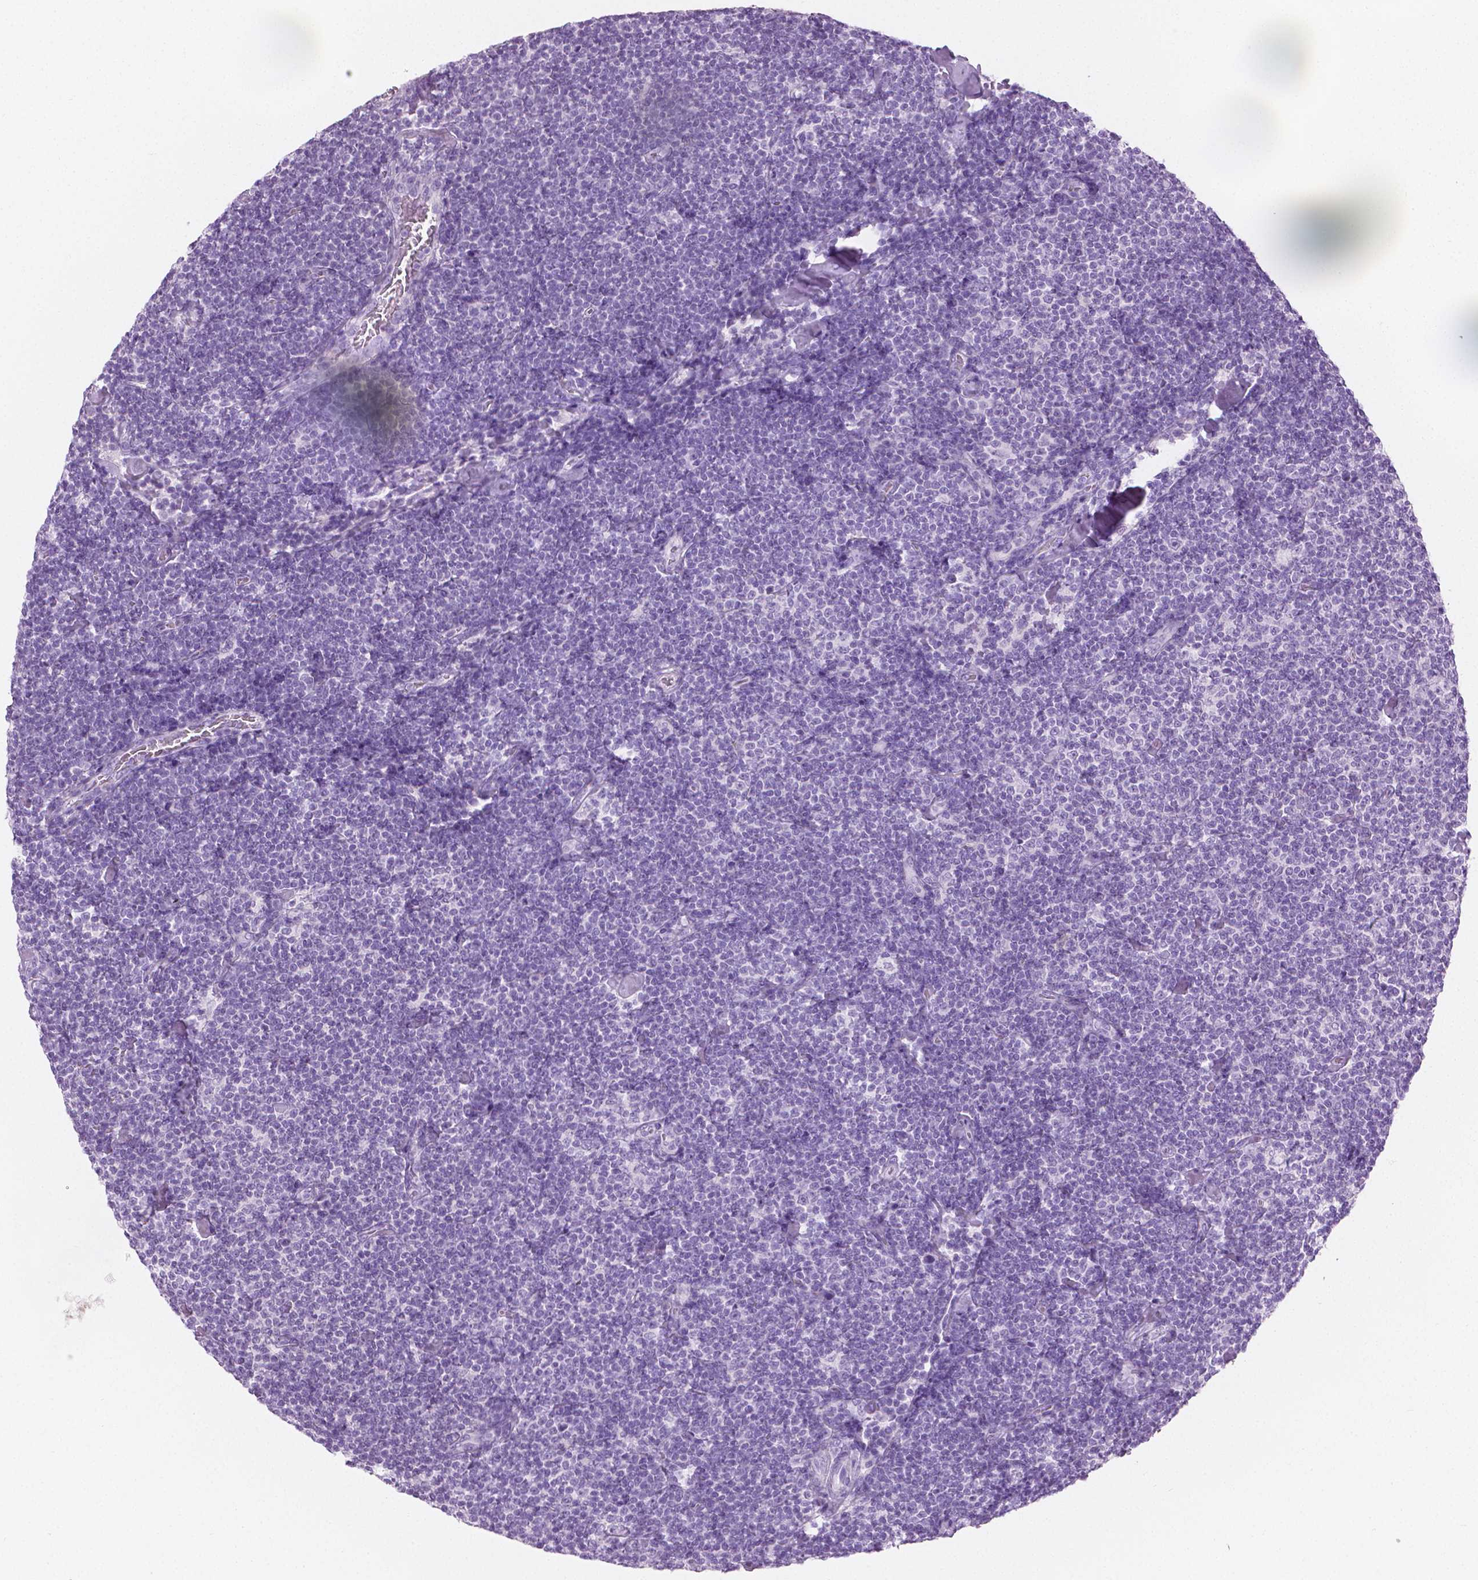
{"staining": {"intensity": "negative", "quantity": "none", "location": "none"}, "tissue": "lymphoma", "cell_type": "Tumor cells", "image_type": "cancer", "snomed": [{"axis": "morphology", "description": "Malignant lymphoma, non-Hodgkin's type, Low grade"}, {"axis": "topography", "description": "Lymph node"}], "caption": "High power microscopy micrograph of an IHC histopathology image of lymphoma, revealing no significant expression in tumor cells.", "gene": "PLIN4", "patient": {"sex": "male", "age": 81}}